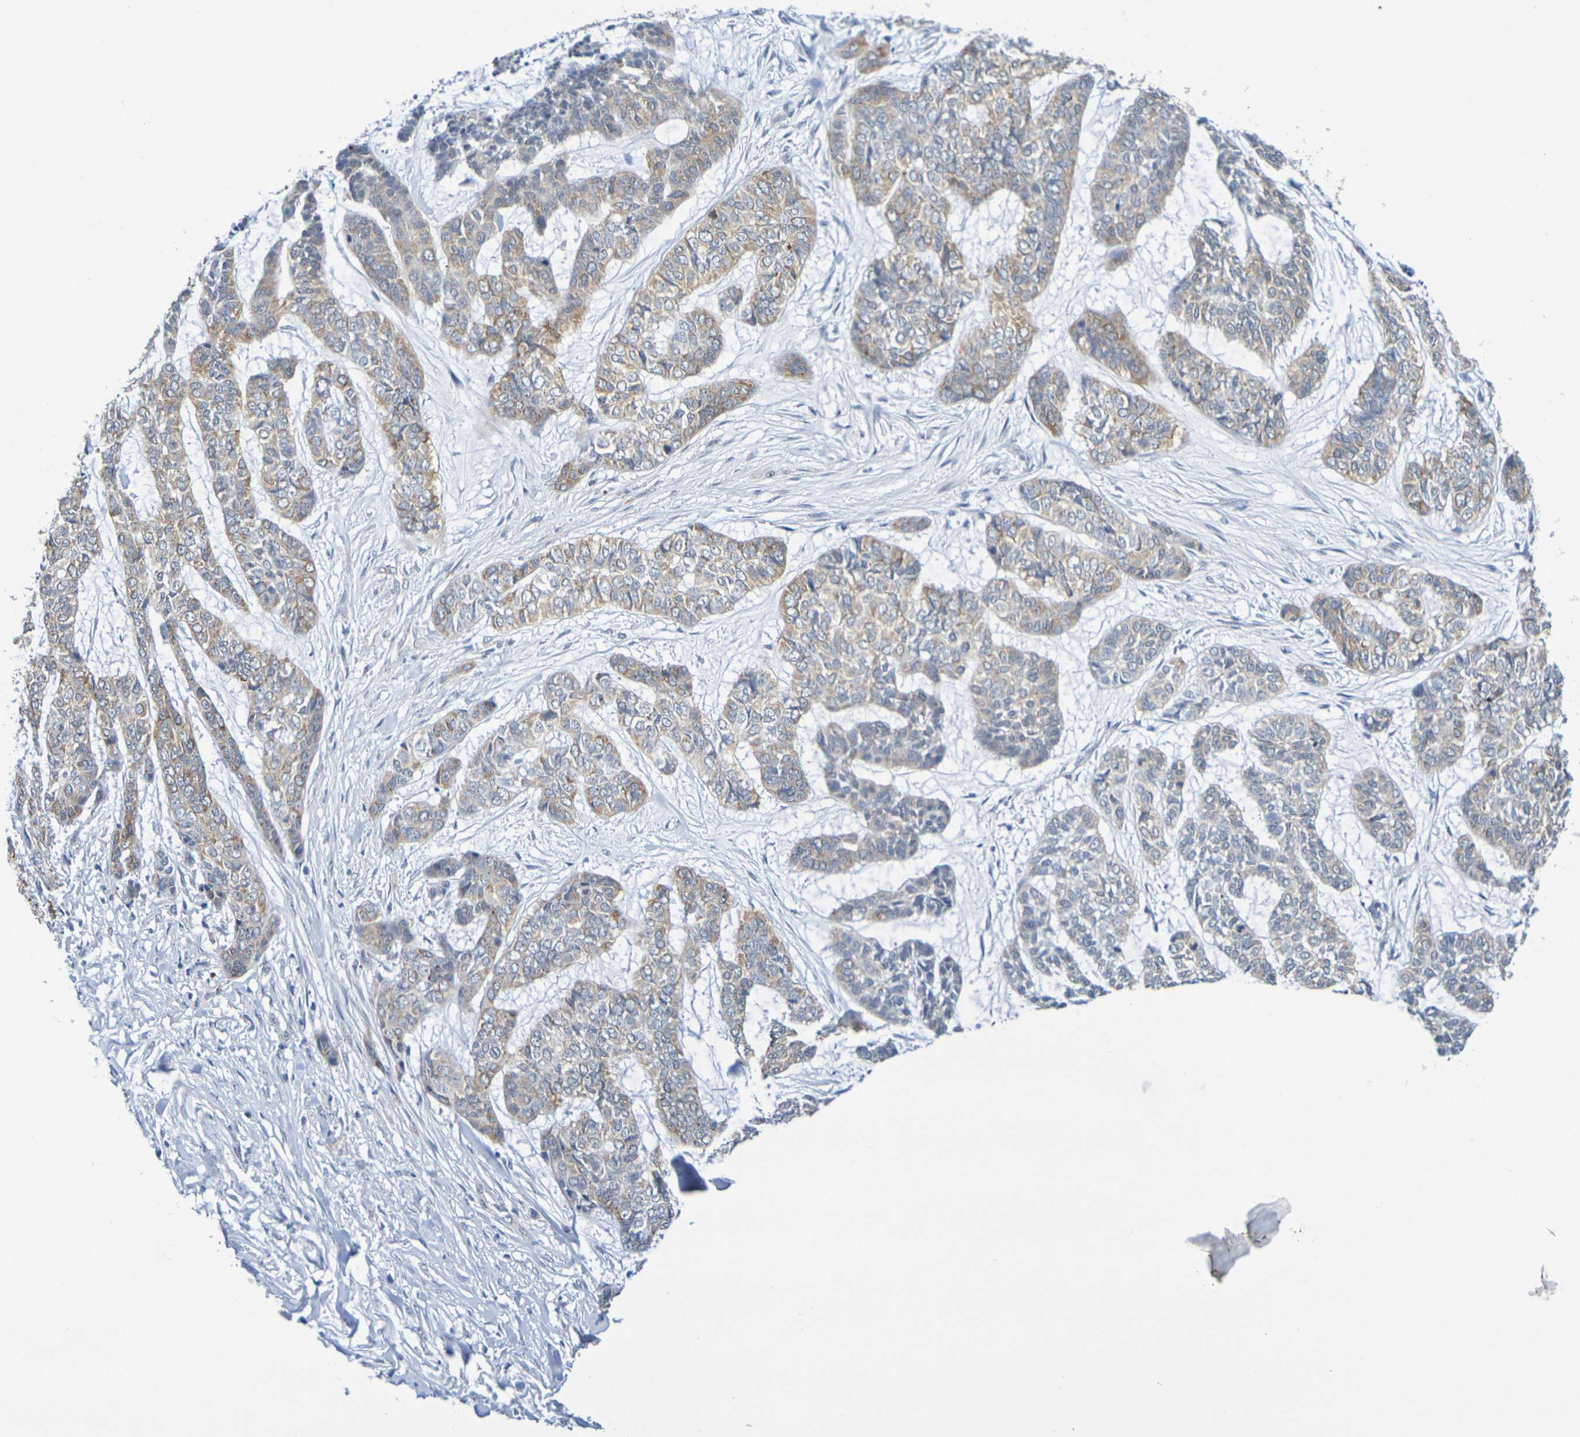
{"staining": {"intensity": "moderate", "quantity": "25%-75%", "location": "cytoplasmic/membranous"}, "tissue": "skin cancer", "cell_type": "Tumor cells", "image_type": "cancer", "snomed": [{"axis": "morphology", "description": "Basal cell carcinoma"}, {"axis": "topography", "description": "Skin"}], "caption": "Tumor cells demonstrate moderate cytoplasmic/membranous expression in about 25%-75% of cells in skin cancer (basal cell carcinoma). (Brightfield microscopy of DAB IHC at high magnification).", "gene": "CHRNB1", "patient": {"sex": "female", "age": 64}}